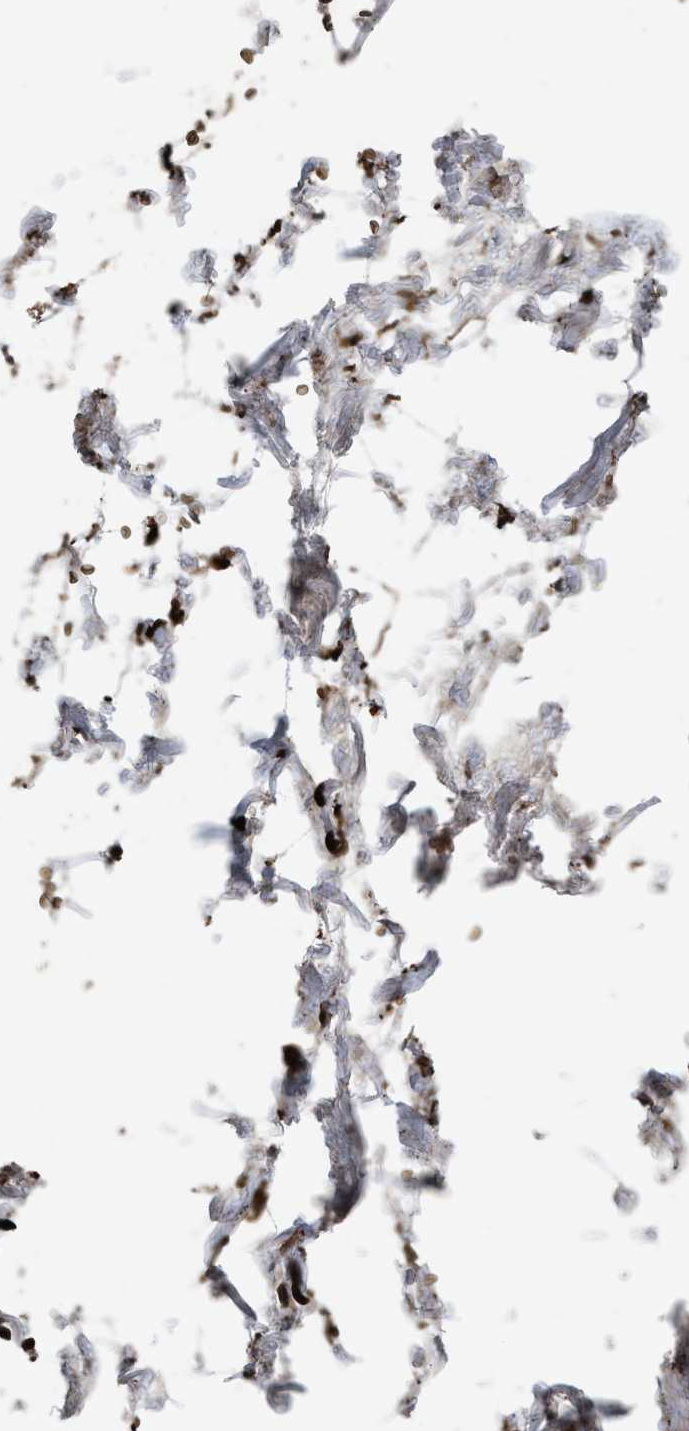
{"staining": {"intensity": "weak", "quantity": ">75%", "location": "cytoplasmic/membranous,nuclear"}, "tissue": "adipose tissue", "cell_type": "Adipocytes", "image_type": "normal", "snomed": [{"axis": "morphology", "description": "Normal tissue, NOS"}, {"axis": "topography", "description": "Soft tissue"}], "caption": "DAB (3,3'-diaminobenzidine) immunohistochemical staining of benign human adipose tissue shows weak cytoplasmic/membranous,nuclear protein staining in approximately >75% of adipocytes.", "gene": "ACCS", "patient": {"sex": "male", "age": 72}}